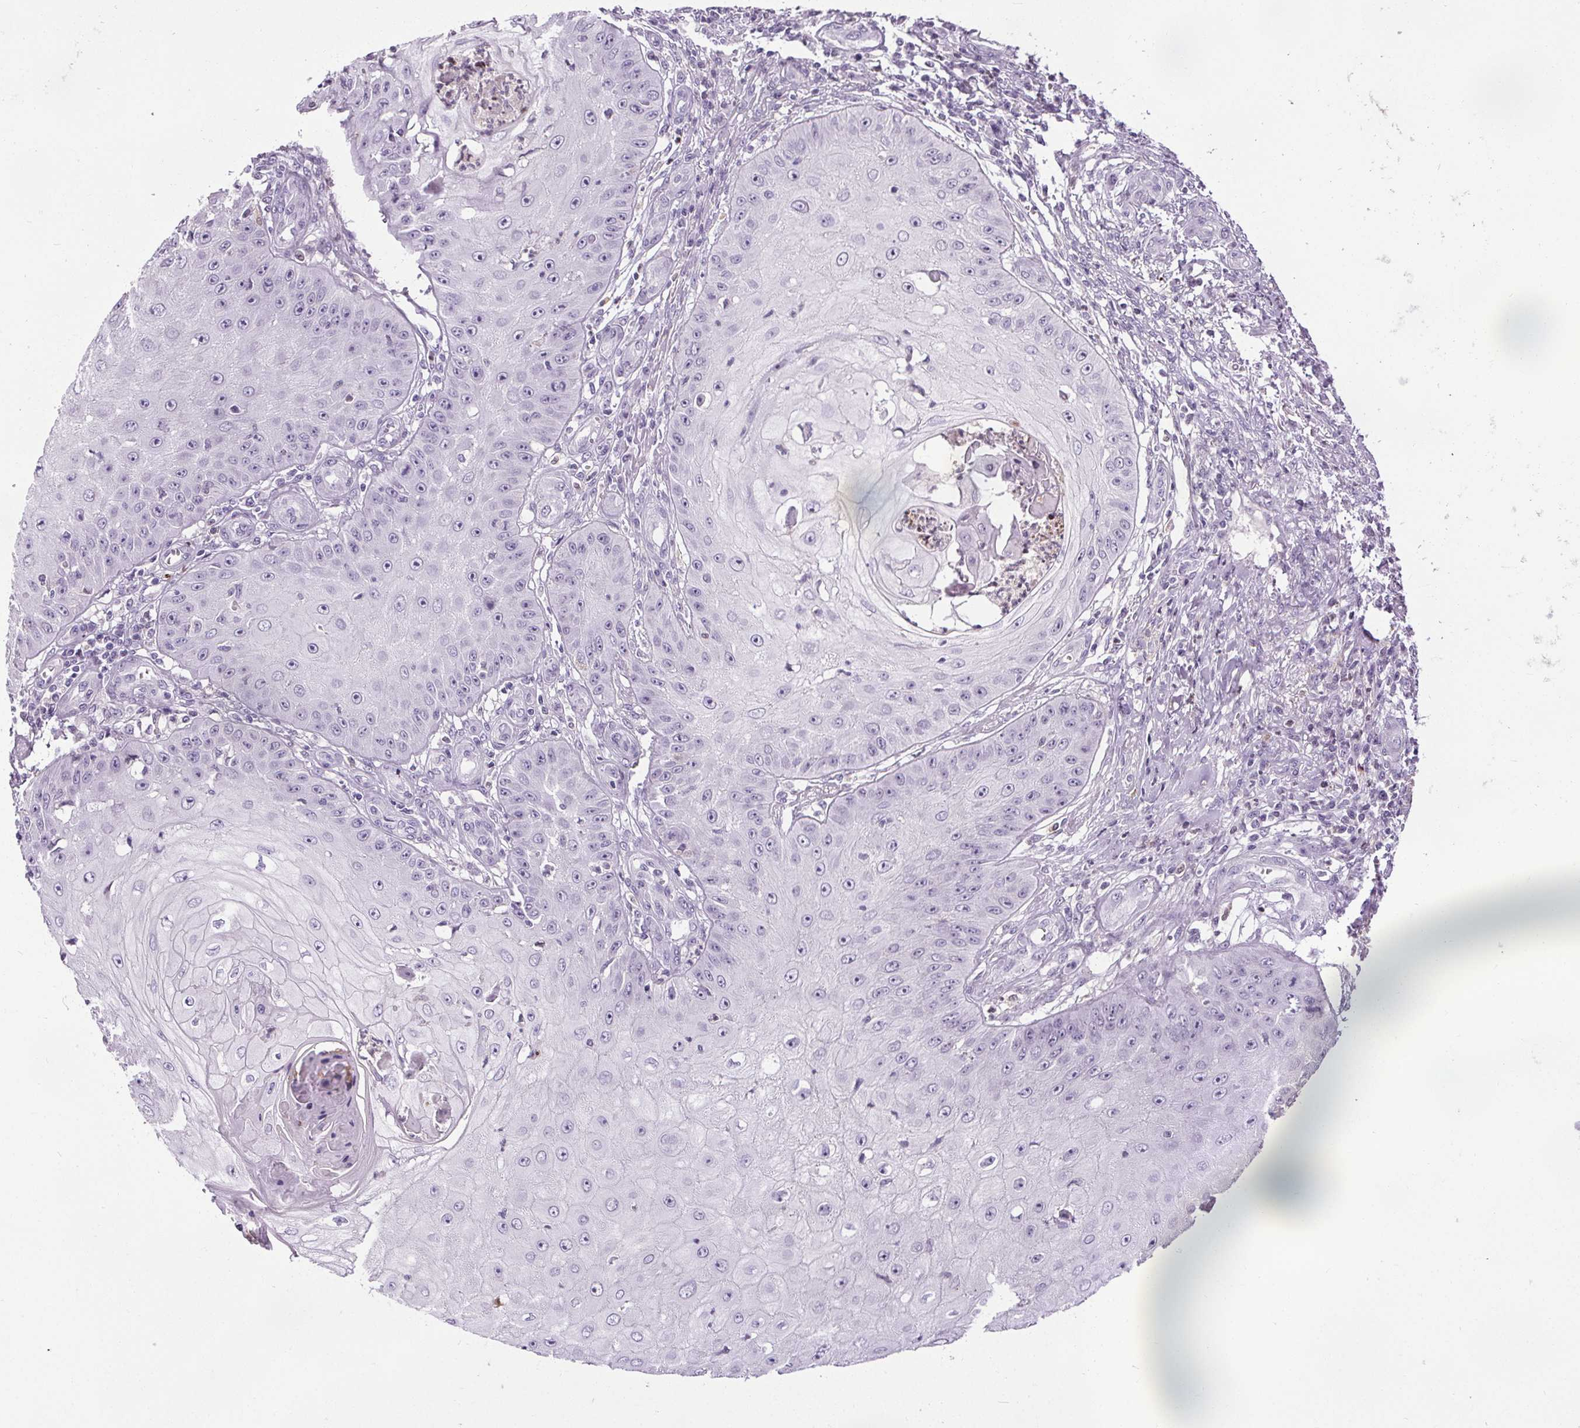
{"staining": {"intensity": "negative", "quantity": "none", "location": "none"}, "tissue": "skin cancer", "cell_type": "Tumor cells", "image_type": "cancer", "snomed": [{"axis": "morphology", "description": "Squamous cell carcinoma, NOS"}, {"axis": "topography", "description": "Skin"}], "caption": "DAB (3,3'-diaminobenzidine) immunohistochemical staining of human skin squamous cell carcinoma displays no significant positivity in tumor cells.", "gene": "TMEM240", "patient": {"sex": "male", "age": 70}}